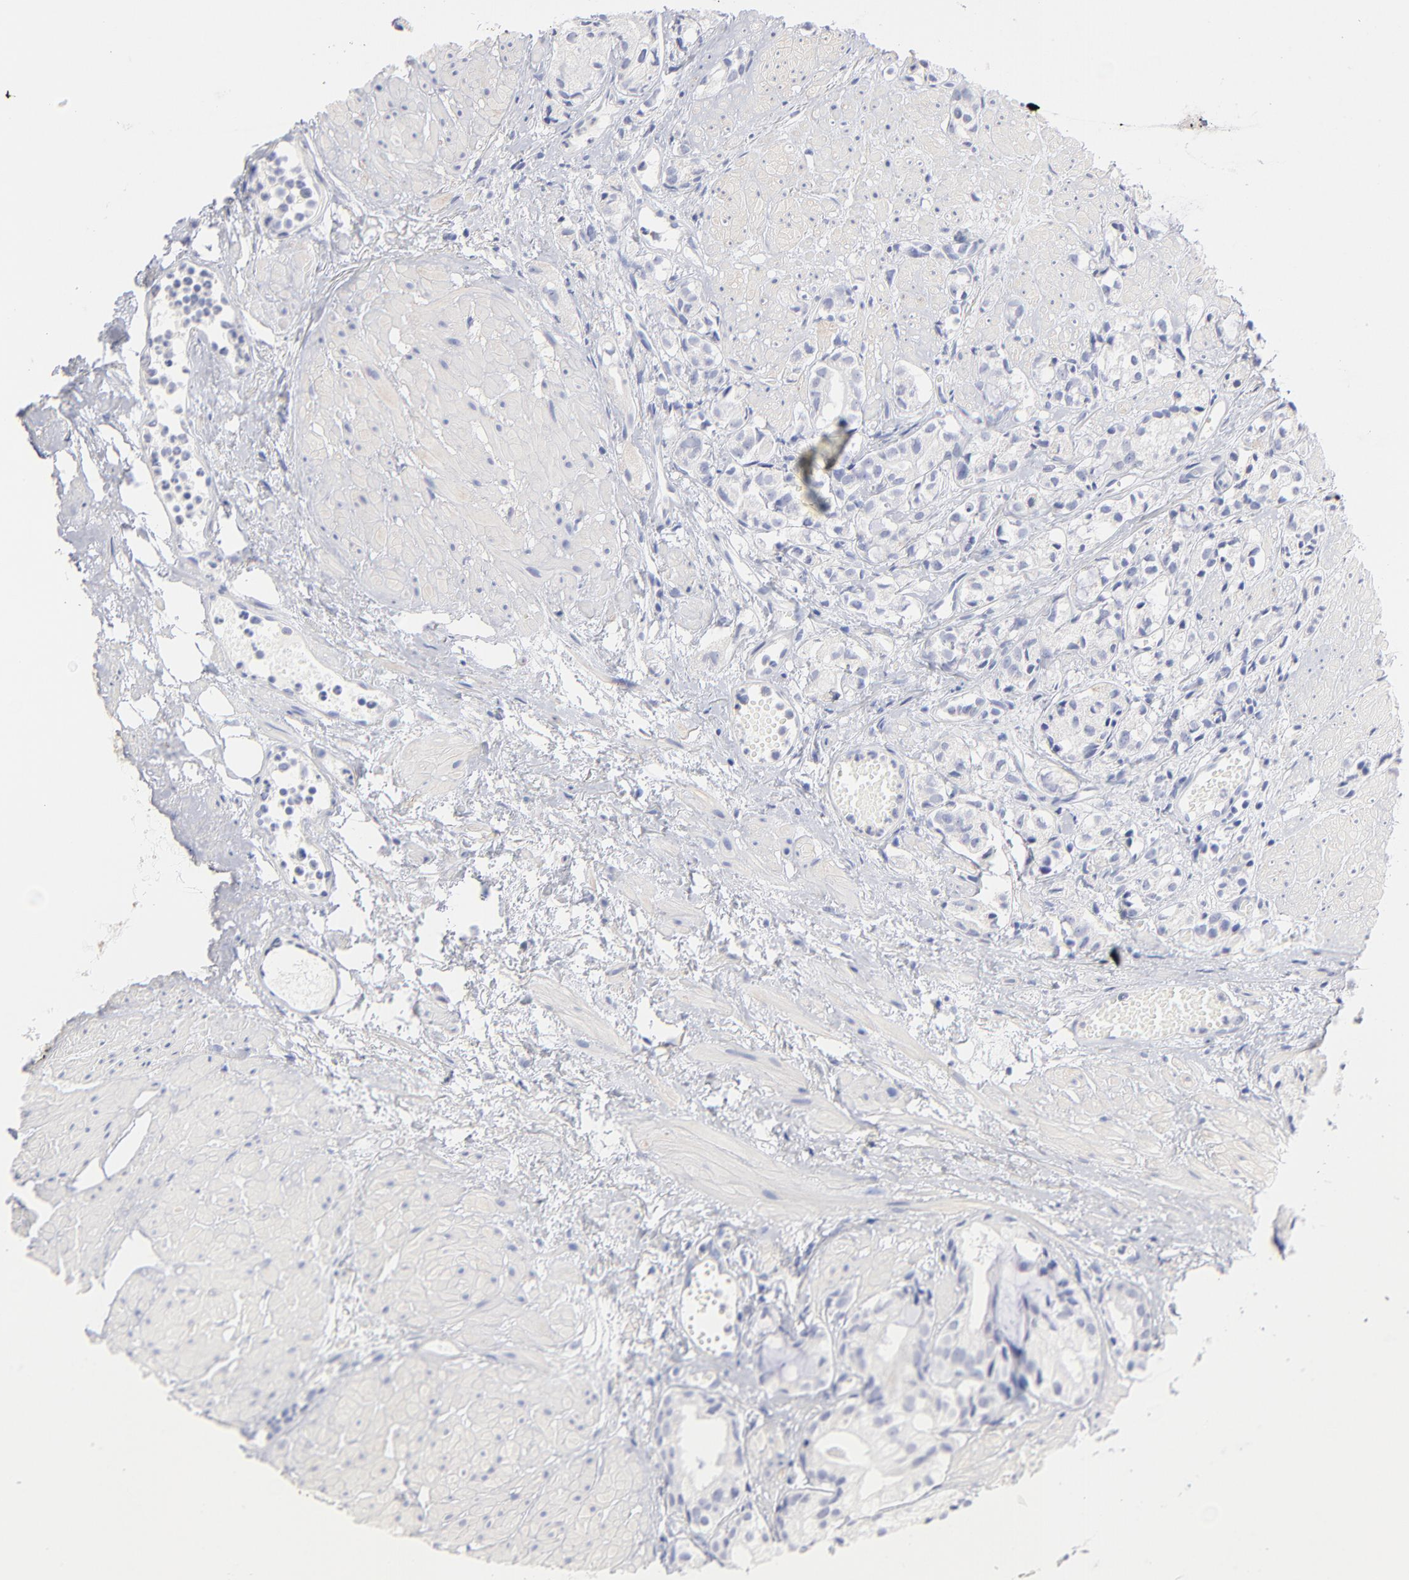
{"staining": {"intensity": "negative", "quantity": "none", "location": "none"}, "tissue": "prostate cancer", "cell_type": "Tumor cells", "image_type": "cancer", "snomed": [{"axis": "morphology", "description": "Adenocarcinoma, High grade"}, {"axis": "topography", "description": "Prostate"}], "caption": "Prostate high-grade adenocarcinoma was stained to show a protein in brown. There is no significant positivity in tumor cells. (DAB (3,3'-diaminobenzidine) IHC, high magnification).", "gene": "TST", "patient": {"sex": "male", "age": 85}}